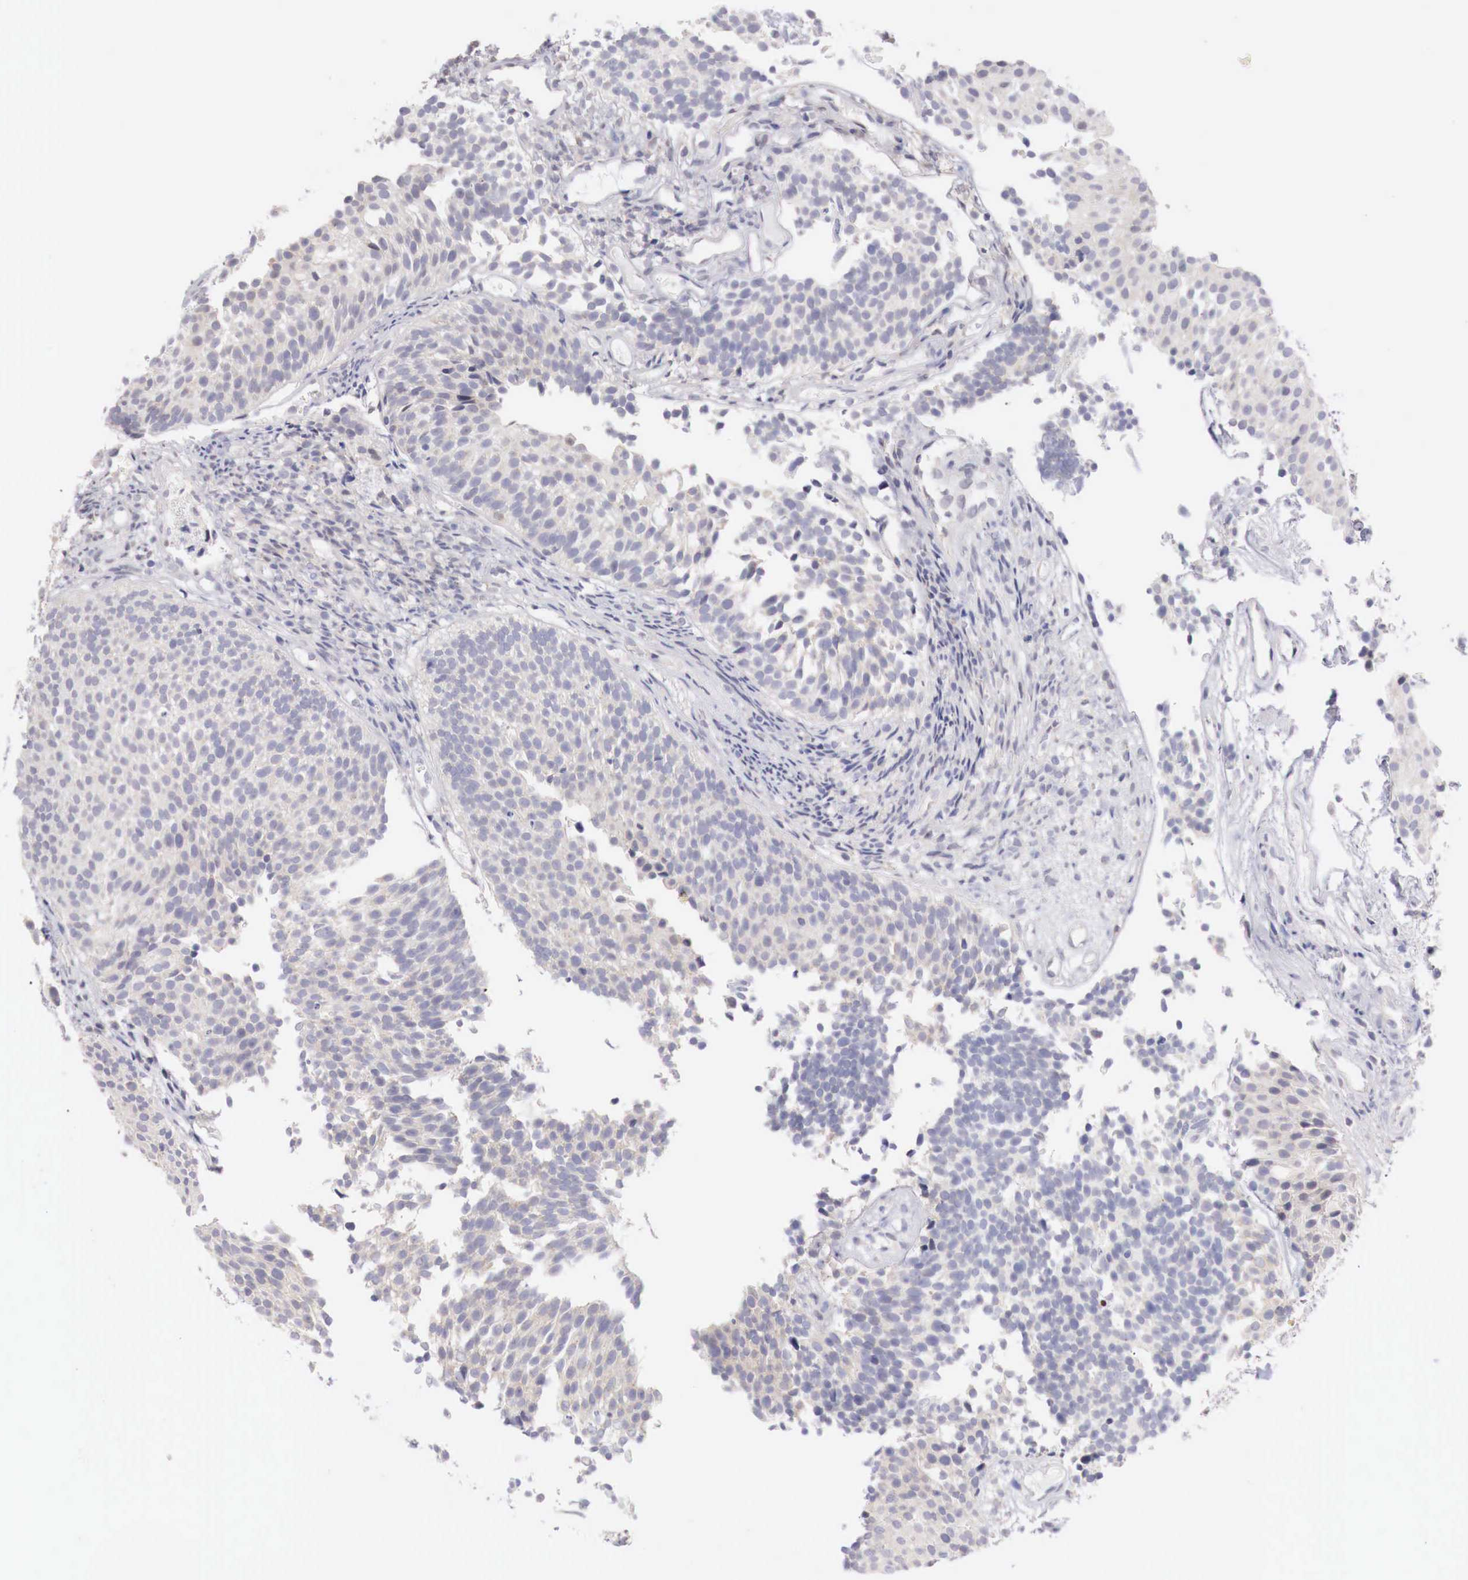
{"staining": {"intensity": "negative", "quantity": "none", "location": "none"}, "tissue": "urothelial cancer", "cell_type": "Tumor cells", "image_type": "cancer", "snomed": [{"axis": "morphology", "description": "Urothelial carcinoma, Low grade"}, {"axis": "topography", "description": "Urinary bladder"}], "caption": "Tumor cells show no significant protein positivity in urothelial carcinoma (low-grade). Nuclei are stained in blue.", "gene": "TRIM13", "patient": {"sex": "male", "age": 85}}